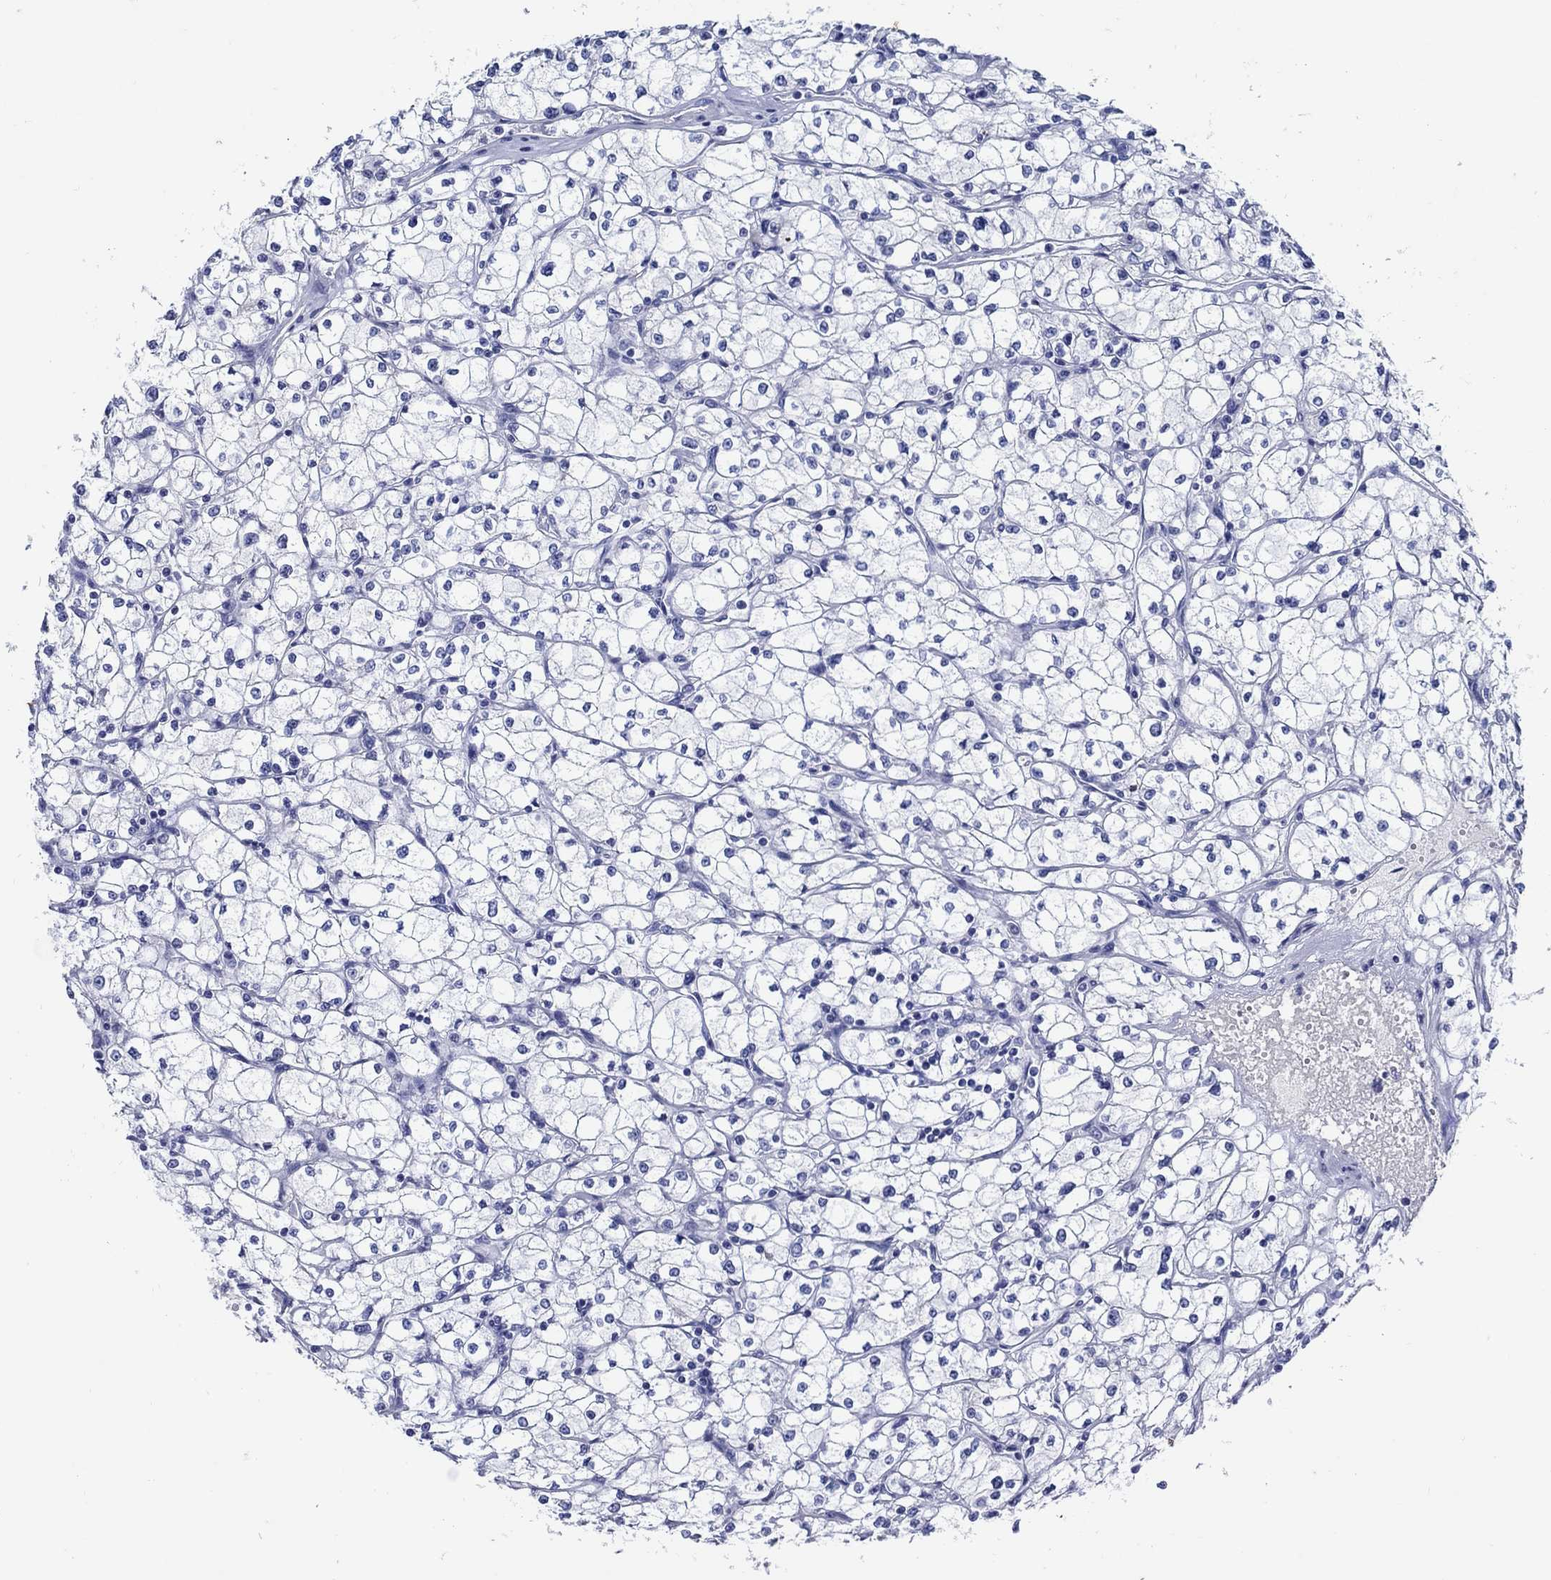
{"staining": {"intensity": "negative", "quantity": "none", "location": "none"}, "tissue": "renal cancer", "cell_type": "Tumor cells", "image_type": "cancer", "snomed": [{"axis": "morphology", "description": "Adenocarcinoma, NOS"}, {"axis": "topography", "description": "Kidney"}], "caption": "An immunohistochemistry histopathology image of renal adenocarcinoma is shown. There is no staining in tumor cells of renal adenocarcinoma. (DAB (3,3'-diaminobenzidine) immunohistochemistry (IHC) with hematoxylin counter stain).", "gene": "PAX9", "patient": {"sex": "male", "age": 67}}